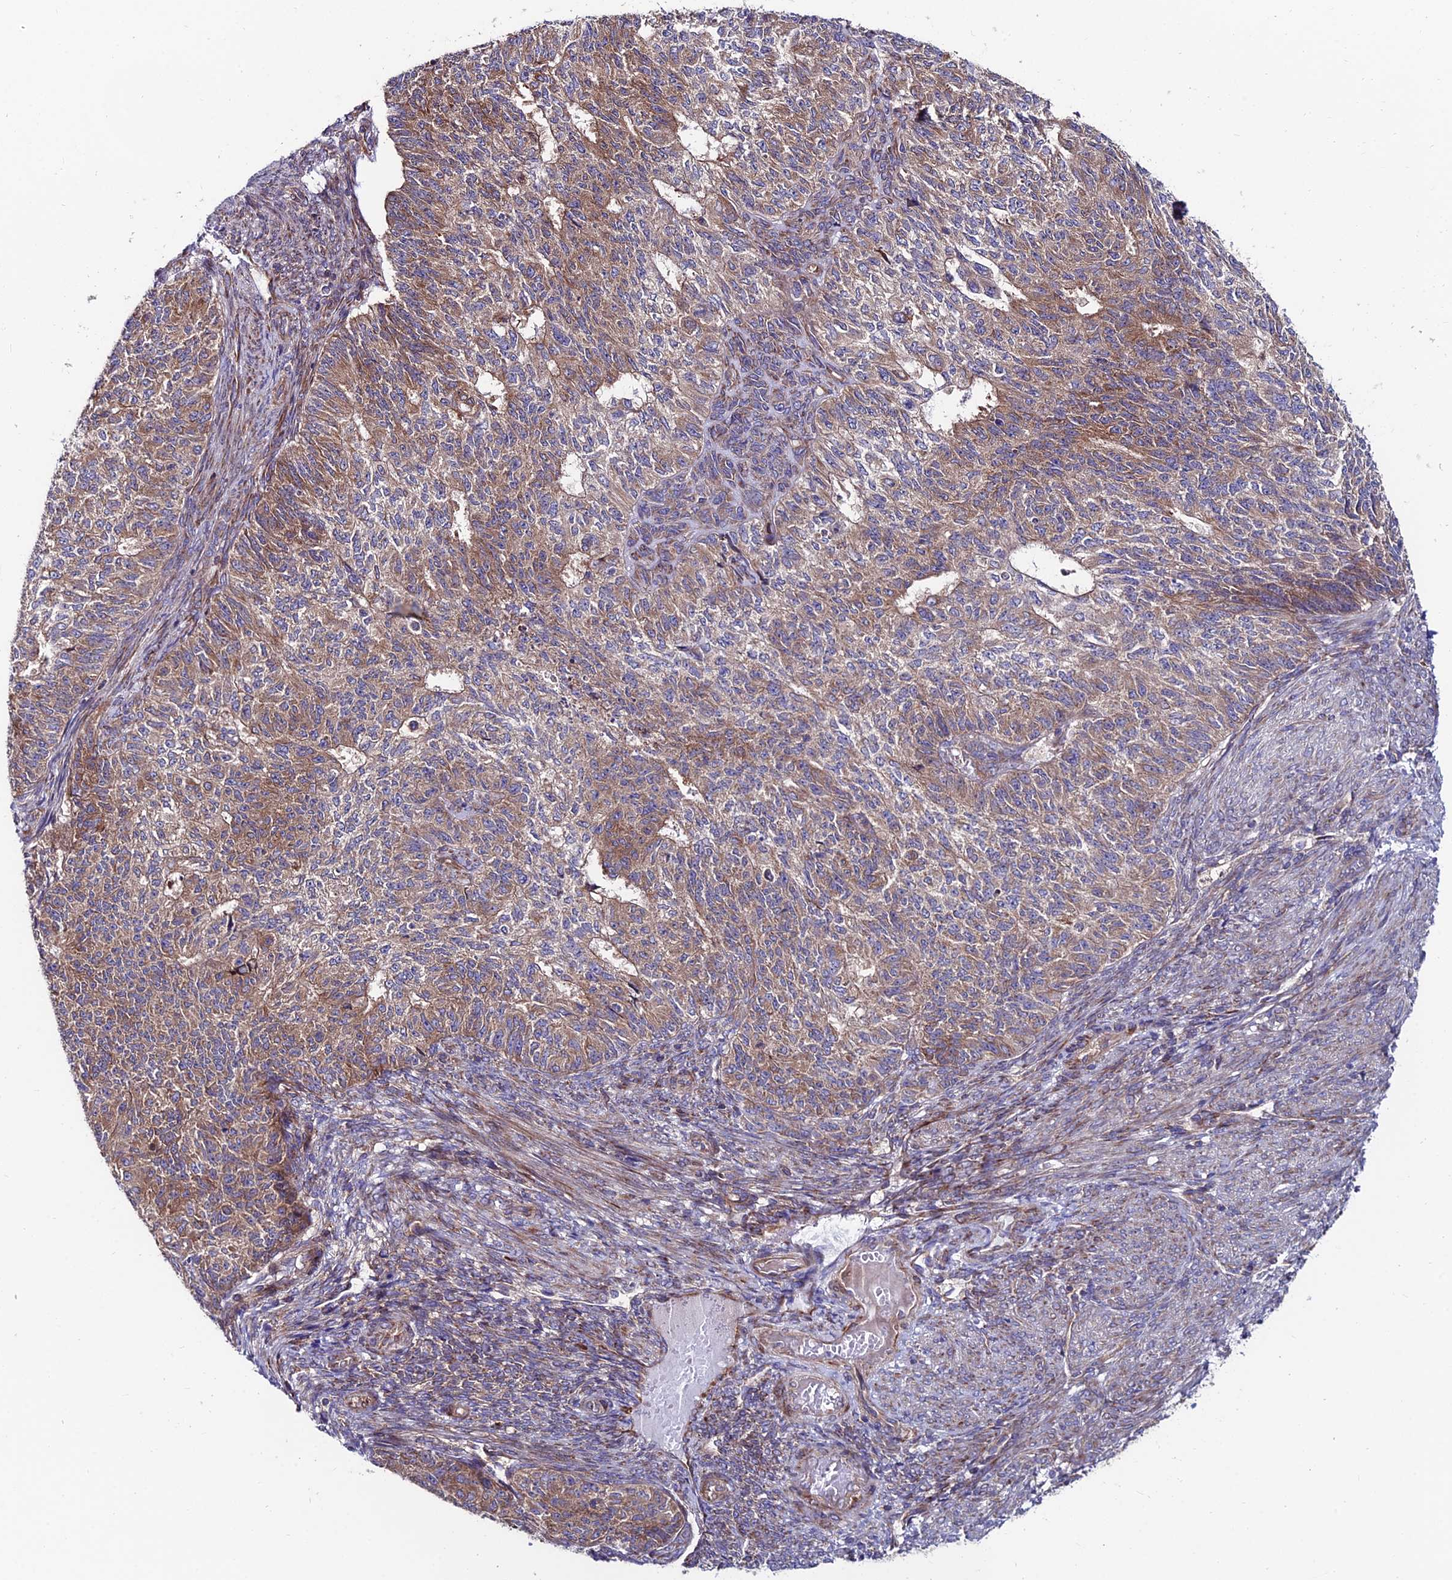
{"staining": {"intensity": "moderate", "quantity": ">75%", "location": "cytoplasmic/membranous"}, "tissue": "endometrial cancer", "cell_type": "Tumor cells", "image_type": "cancer", "snomed": [{"axis": "morphology", "description": "Adenocarcinoma, NOS"}, {"axis": "topography", "description": "Endometrium"}], "caption": "Approximately >75% of tumor cells in endometrial adenocarcinoma demonstrate moderate cytoplasmic/membranous protein expression as visualized by brown immunohistochemical staining.", "gene": "EIF3K", "patient": {"sex": "female", "age": 32}}